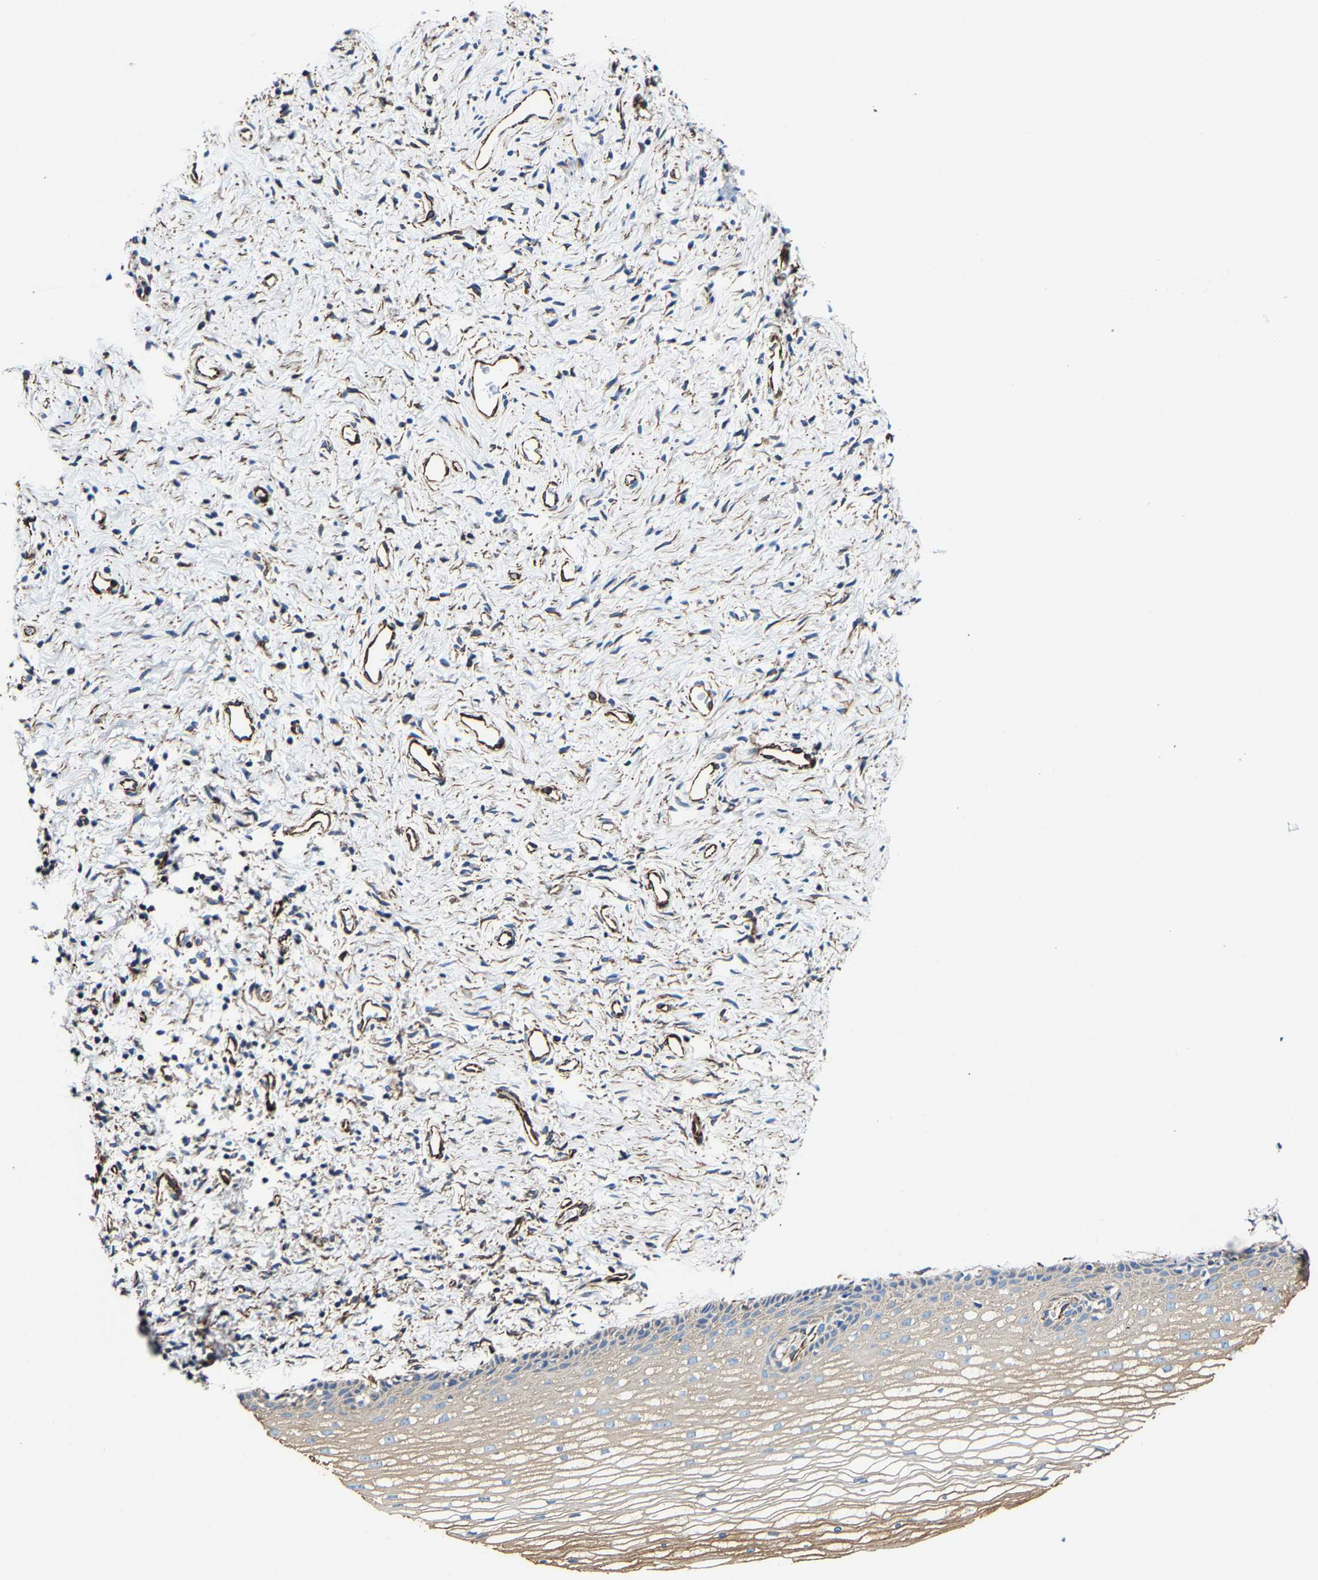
{"staining": {"intensity": "moderate", "quantity": ">75%", "location": "cytoplasmic/membranous"}, "tissue": "cervix", "cell_type": "Glandular cells", "image_type": "normal", "snomed": [{"axis": "morphology", "description": "Normal tissue, NOS"}, {"axis": "topography", "description": "Cervix"}], "caption": "Moderate cytoplasmic/membranous expression is present in approximately >75% of glandular cells in benign cervix.", "gene": "MMEL1", "patient": {"sex": "female", "age": 77}}